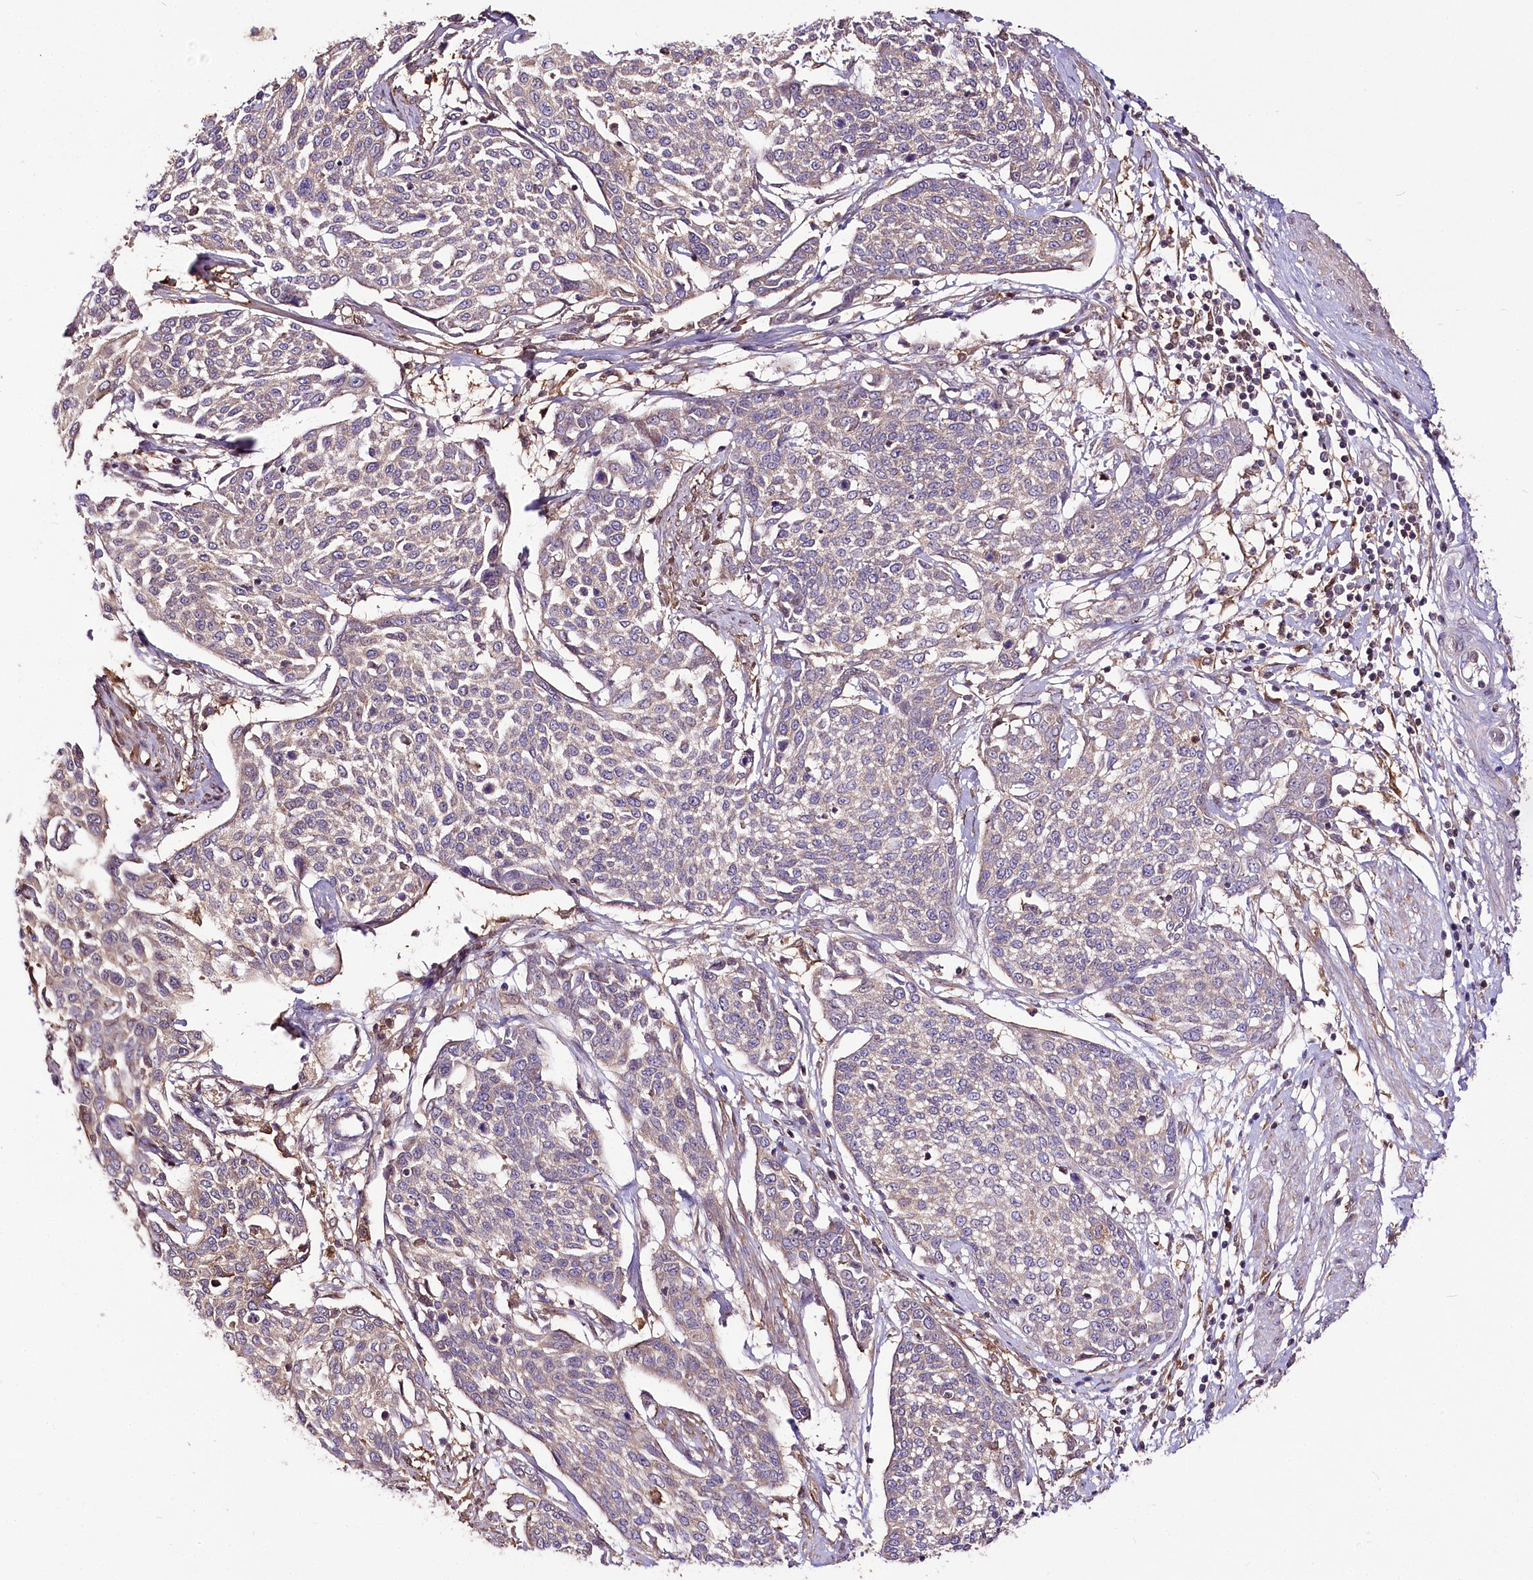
{"staining": {"intensity": "weak", "quantity": "<25%", "location": "cytoplasmic/membranous"}, "tissue": "cervical cancer", "cell_type": "Tumor cells", "image_type": "cancer", "snomed": [{"axis": "morphology", "description": "Squamous cell carcinoma, NOS"}, {"axis": "topography", "description": "Cervix"}], "caption": "The micrograph shows no significant staining in tumor cells of cervical cancer (squamous cell carcinoma). Nuclei are stained in blue.", "gene": "UGP2", "patient": {"sex": "female", "age": 34}}